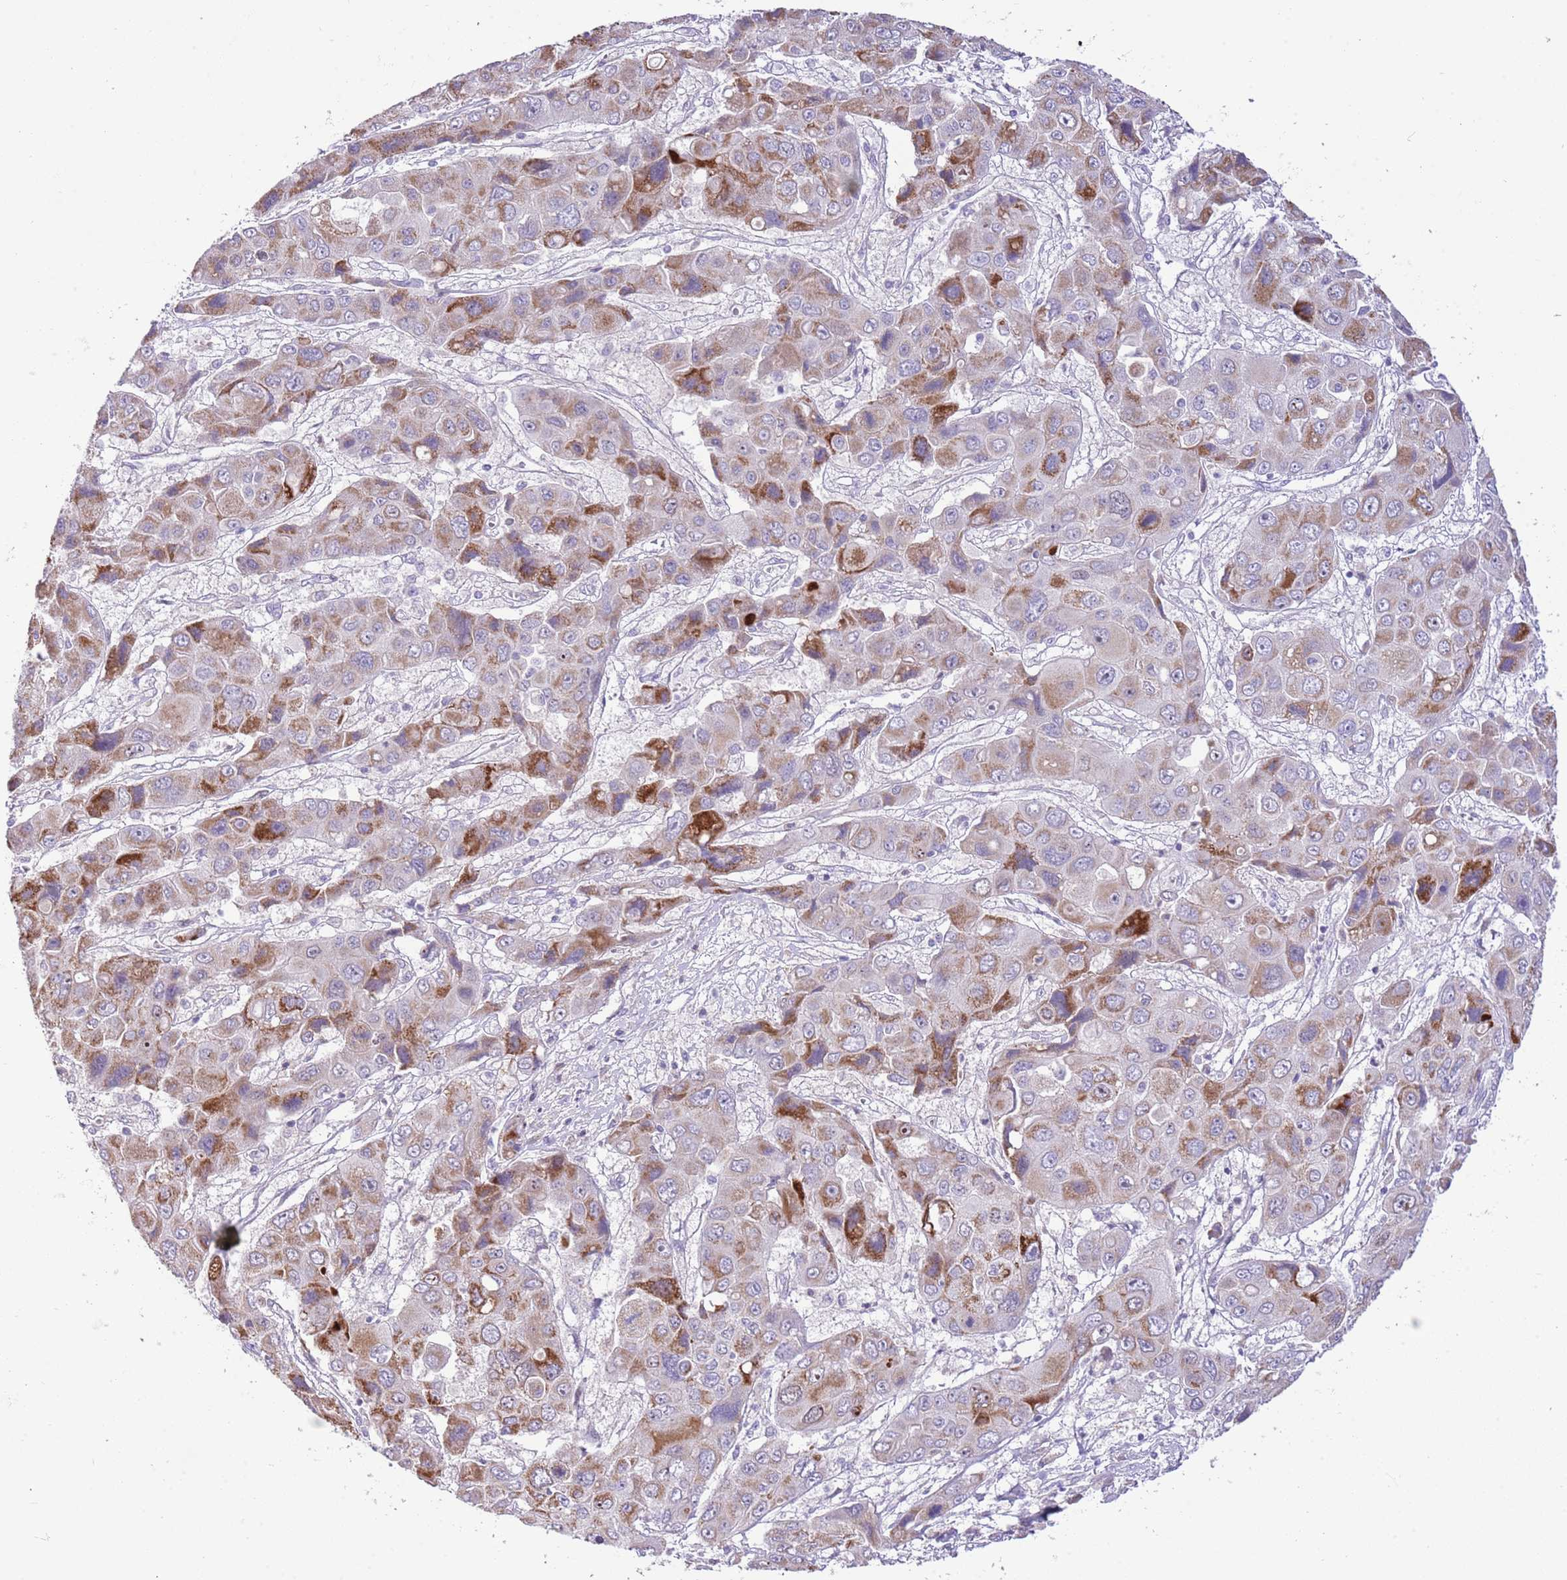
{"staining": {"intensity": "moderate", "quantity": ">75%", "location": "cytoplasmic/membranous"}, "tissue": "liver cancer", "cell_type": "Tumor cells", "image_type": "cancer", "snomed": [{"axis": "morphology", "description": "Cholangiocarcinoma"}, {"axis": "topography", "description": "Liver"}], "caption": "Protein expression analysis of liver cancer demonstrates moderate cytoplasmic/membranous staining in about >75% of tumor cells. (brown staining indicates protein expression, while blue staining denotes nuclei).", "gene": "FBRSL1", "patient": {"sex": "male", "age": 67}}